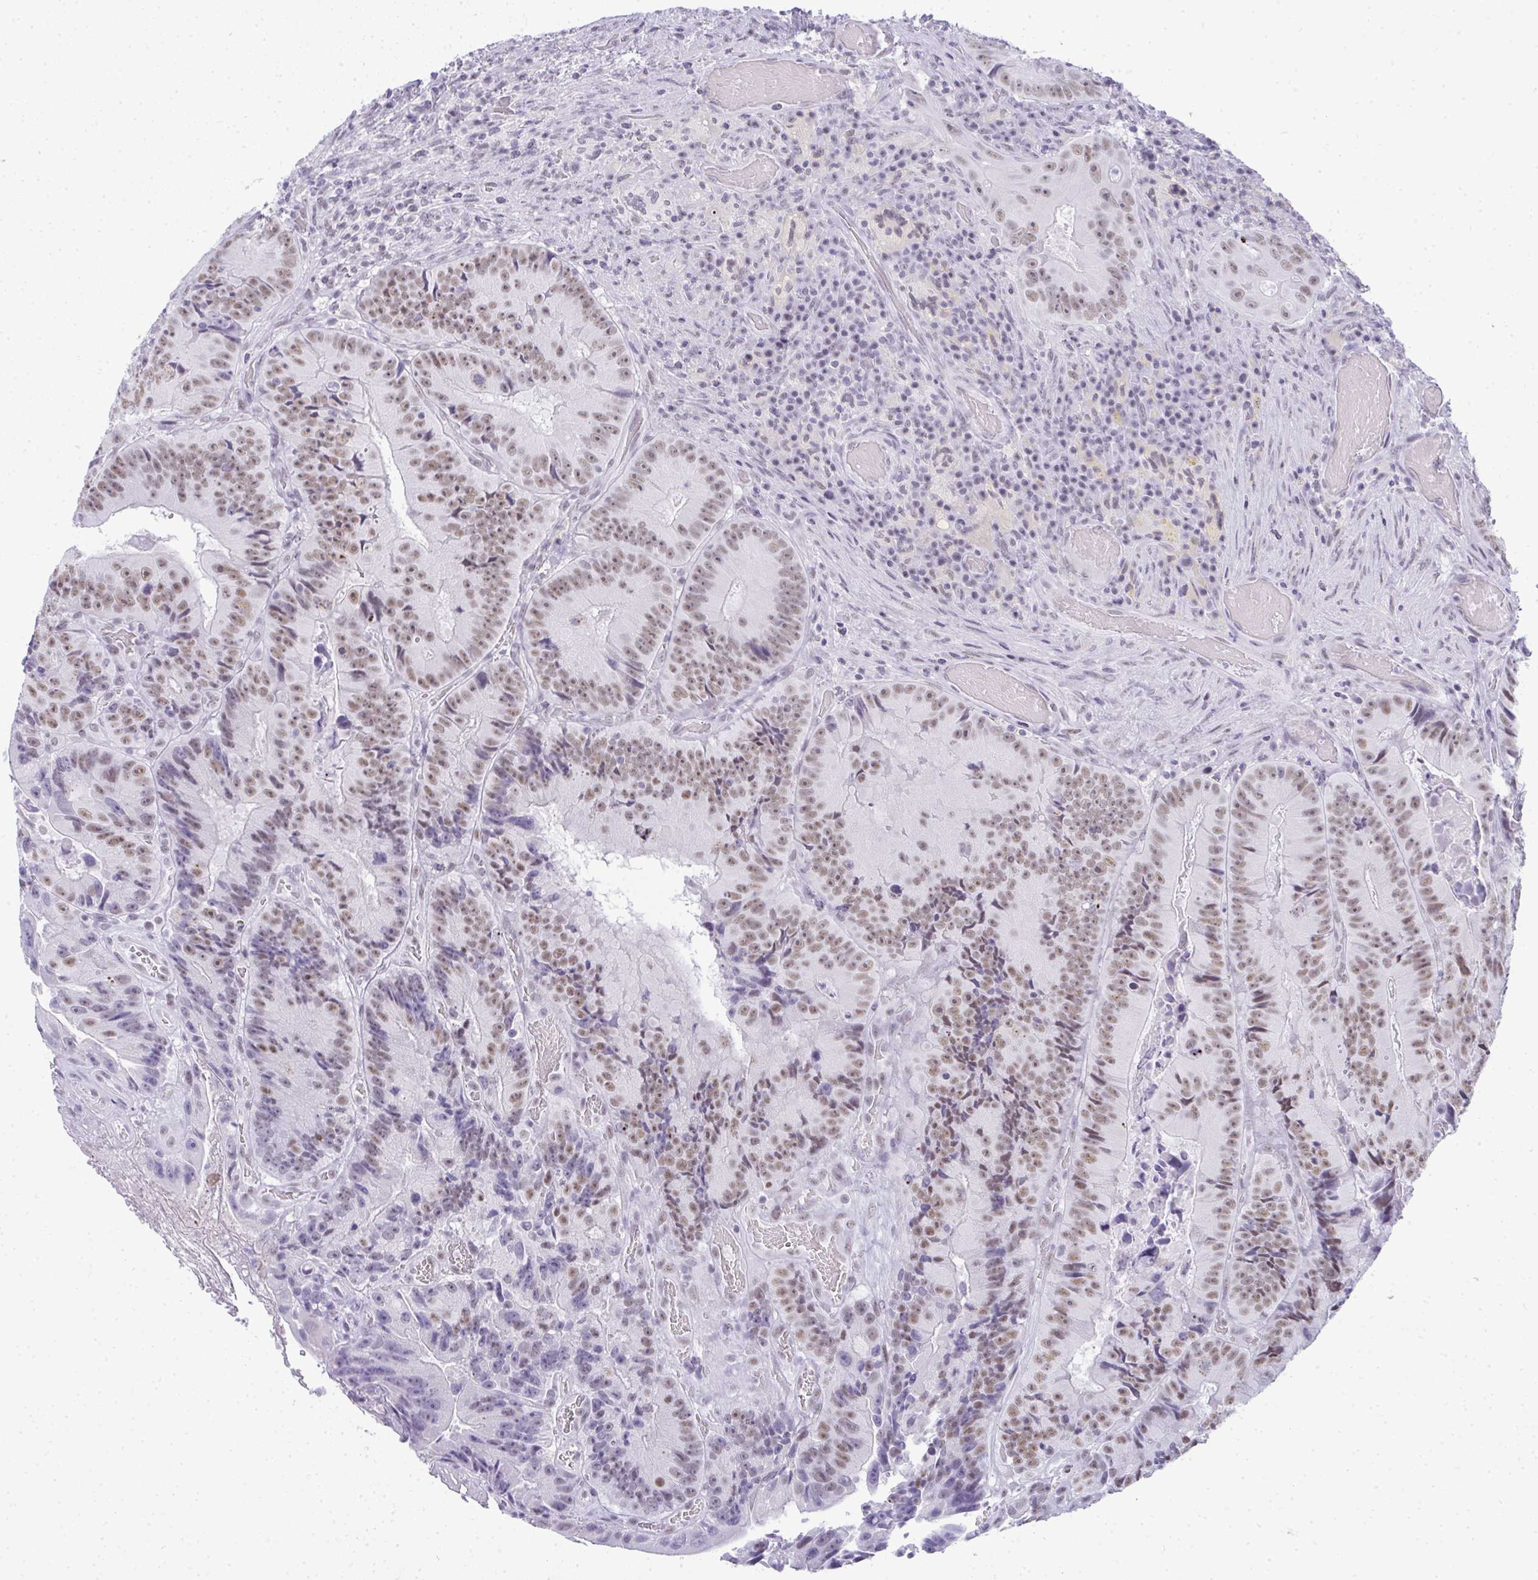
{"staining": {"intensity": "moderate", "quantity": "25%-75%", "location": "nuclear"}, "tissue": "colorectal cancer", "cell_type": "Tumor cells", "image_type": "cancer", "snomed": [{"axis": "morphology", "description": "Adenocarcinoma, NOS"}, {"axis": "topography", "description": "Colon"}], "caption": "A histopathology image showing moderate nuclear staining in approximately 25%-75% of tumor cells in colorectal adenocarcinoma, as visualized by brown immunohistochemical staining.", "gene": "PLA2G1B", "patient": {"sex": "female", "age": 86}}